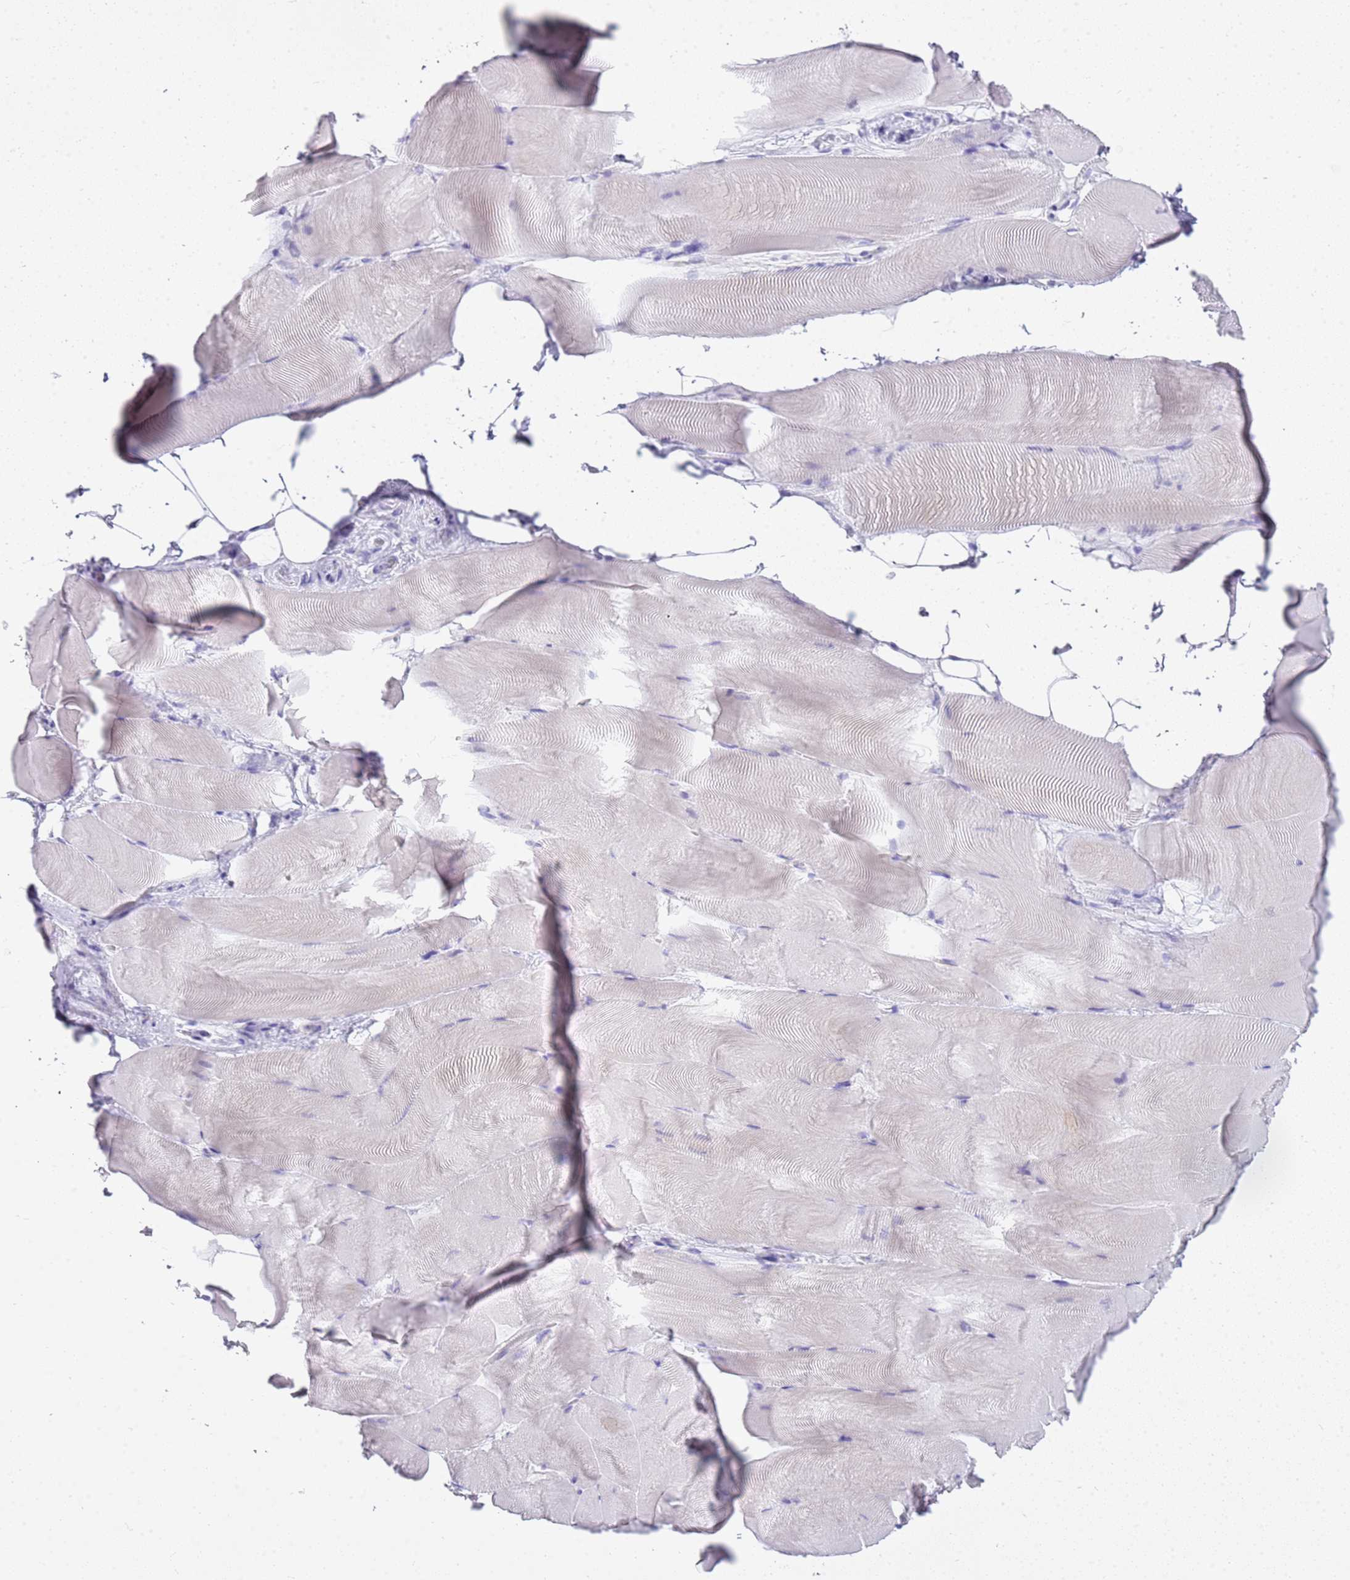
{"staining": {"intensity": "negative", "quantity": "none", "location": "none"}, "tissue": "skeletal muscle", "cell_type": "Myocytes", "image_type": "normal", "snomed": [{"axis": "morphology", "description": "Normal tissue, NOS"}, {"axis": "topography", "description": "Skeletal muscle"}], "caption": "DAB immunohistochemical staining of unremarkable human skeletal muscle displays no significant expression in myocytes. (Immunohistochemistry (ihc), brightfield microscopy, high magnification).", "gene": "CSTA", "patient": {"sex": "female", "age": 64}}